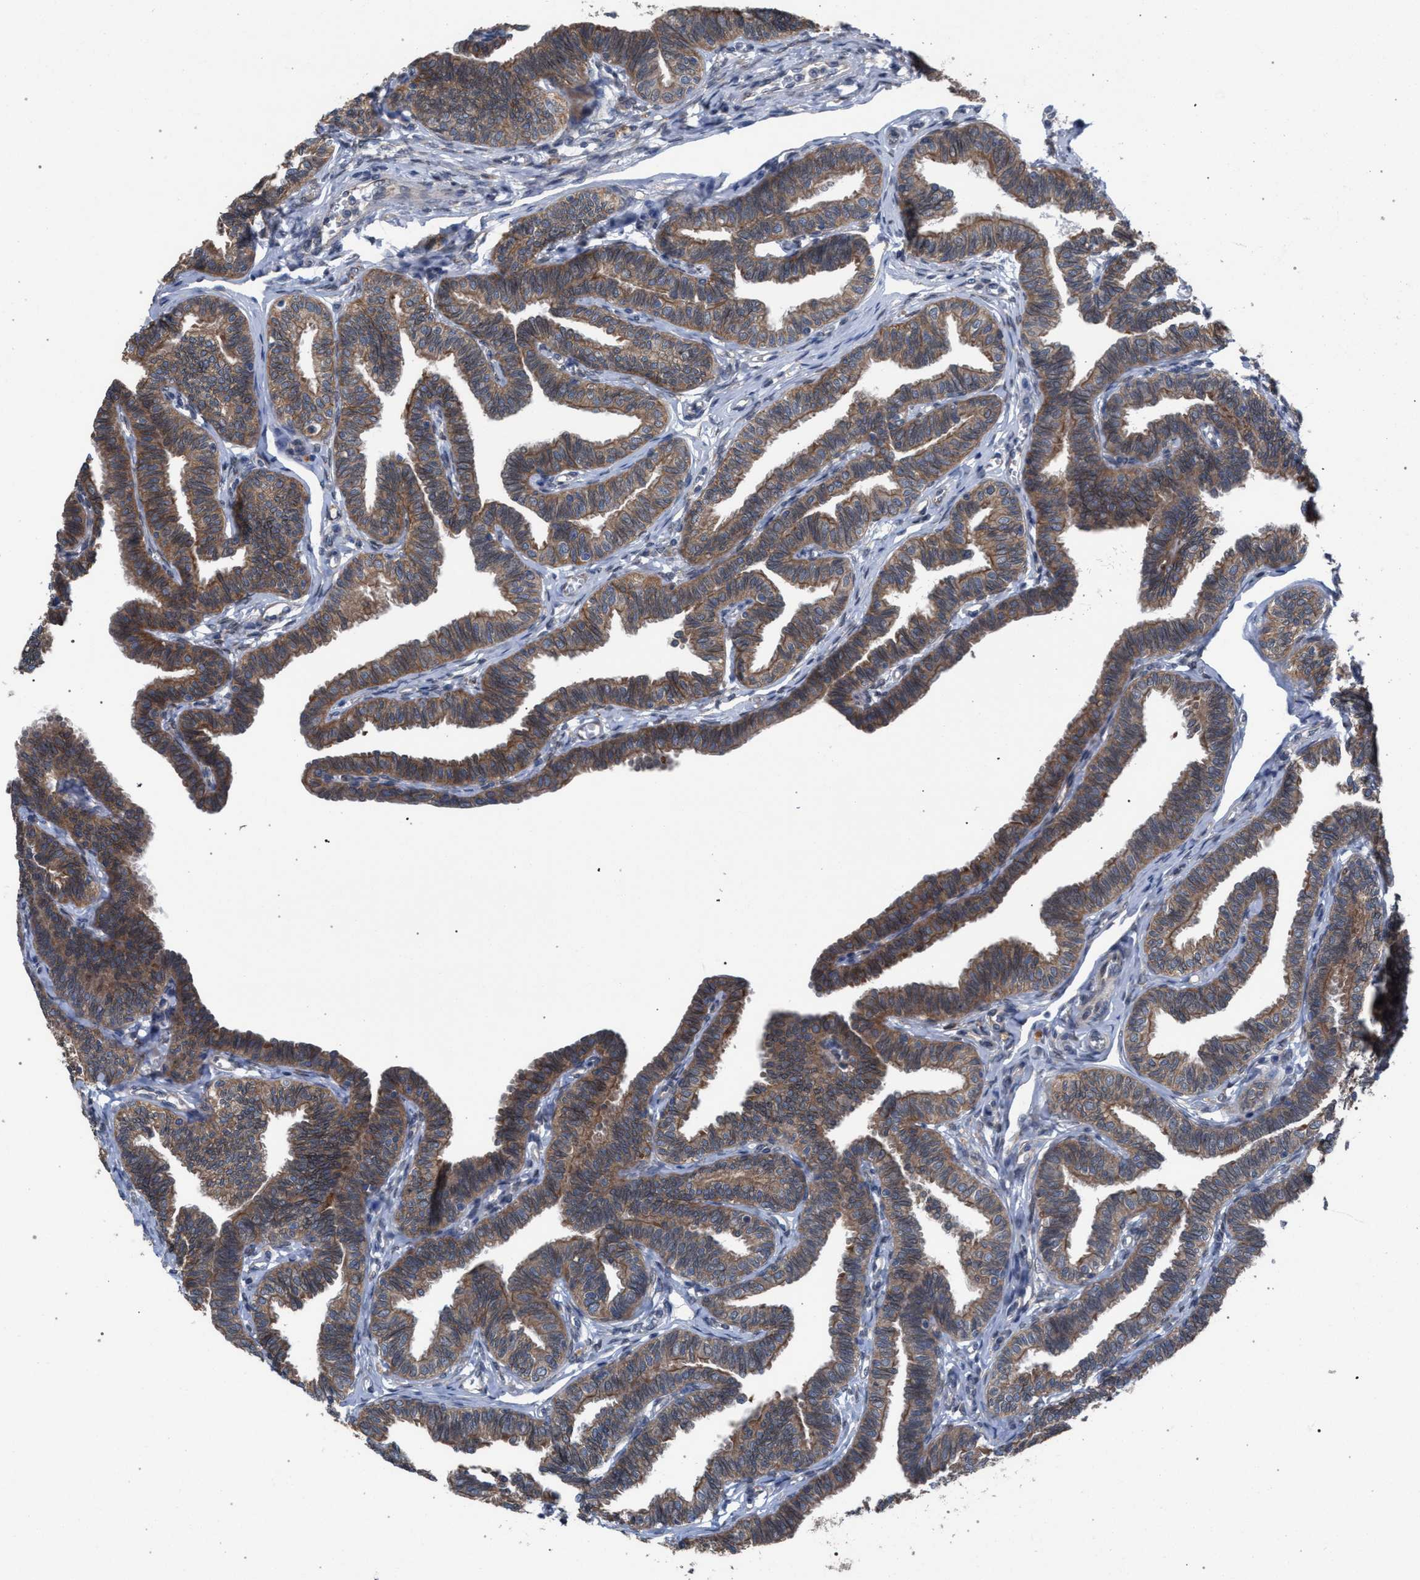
{"staining": {"intensity": "moderate", "quantity": ">75%", "location": "cytoplasmic/membranous"}, "tissue": "fallopian tube", "cell_type": "Glandular cells", "image_type": "normal", "snomed": [{"axis": "morphology", "description": "Normal tissue, NOS"}, {"axis": "topography", "description": "Fallopian tube"}, {"axis": "topography", "description": "Ovary"}], "caption": "There is medium levels of moderate cytoplasmic/membranous expression in glandular cells of unremarkable fallopian tube, as demonstrated by immunohistochemical staining (brown color).", "gene": "ARPC5L", "patient": {"sex": "female", "age": 23}}